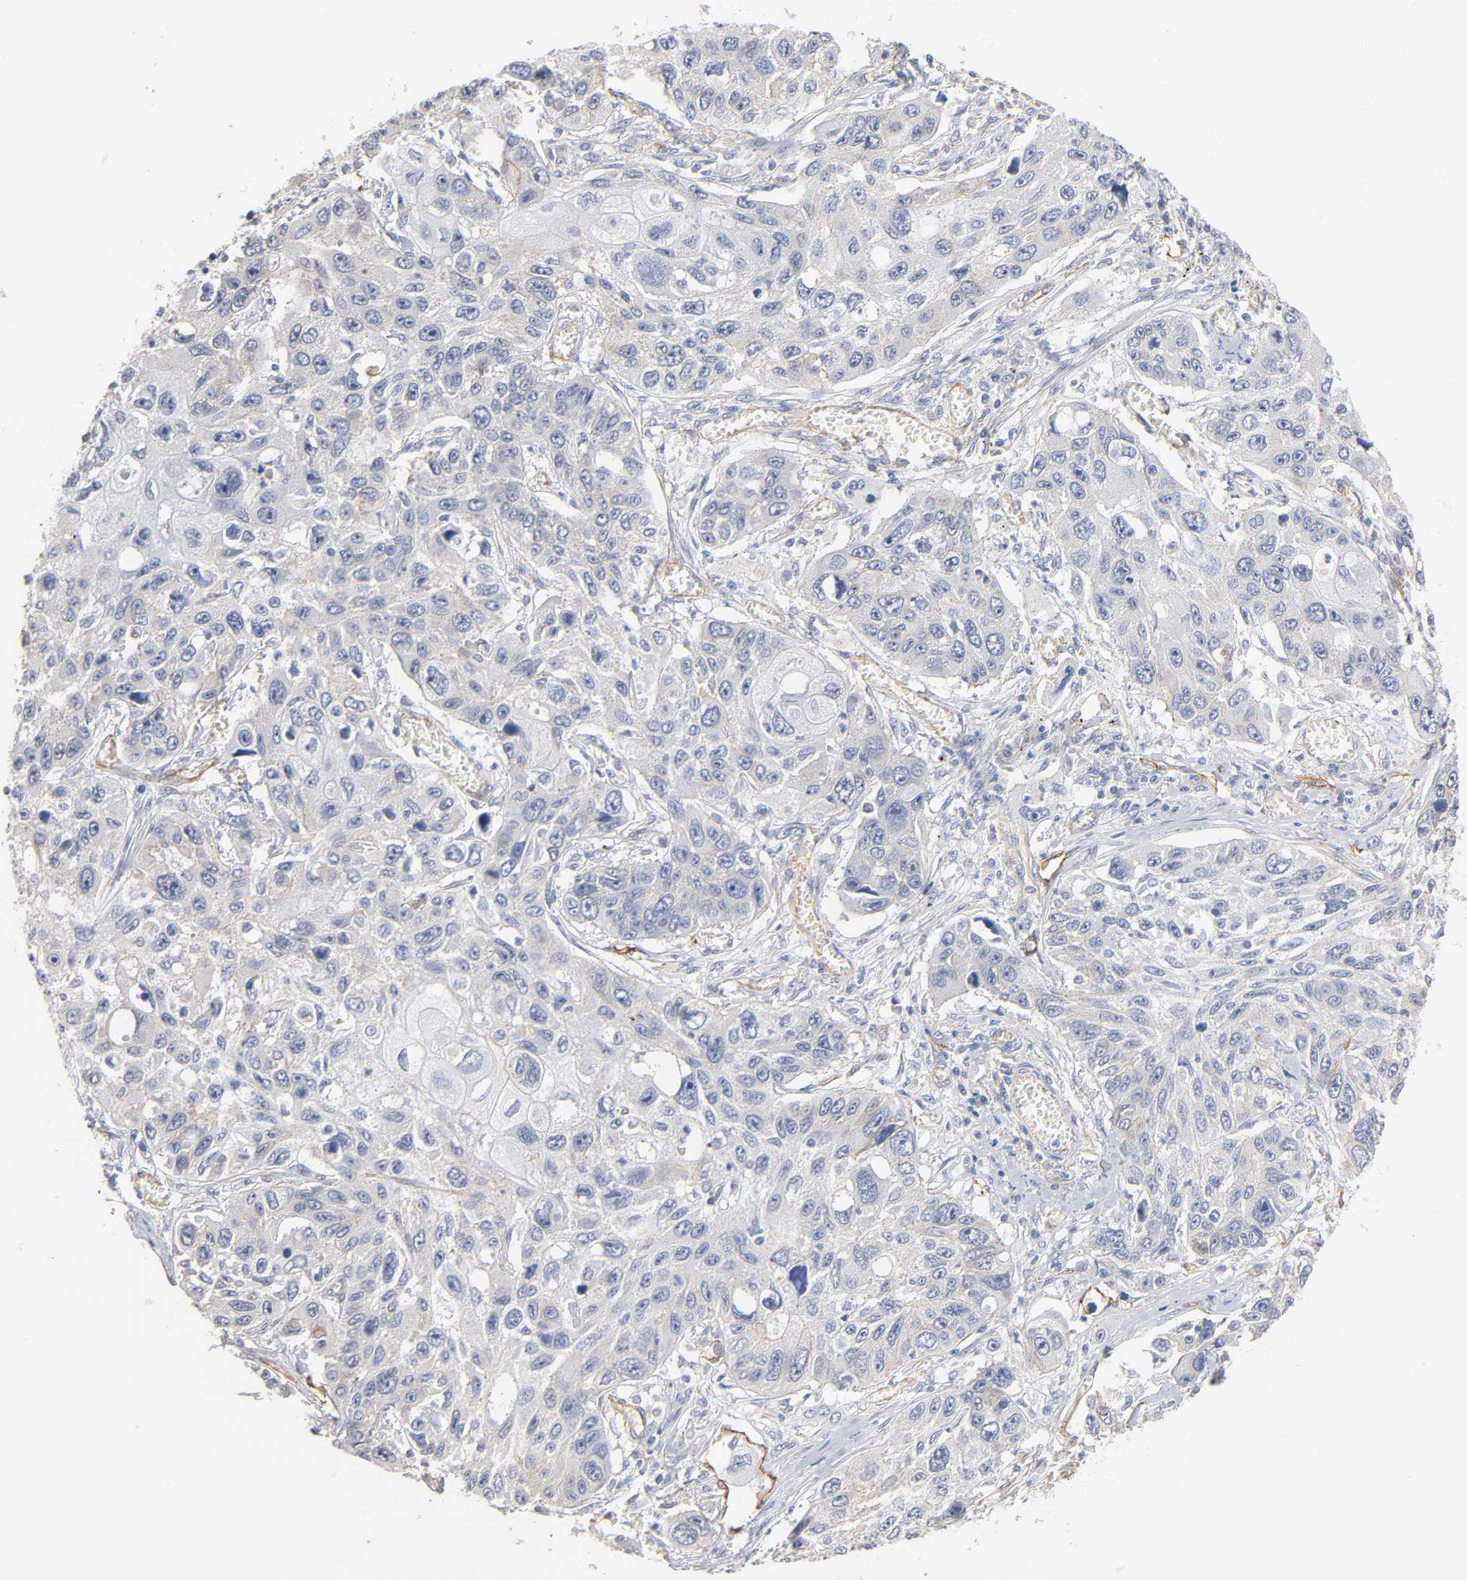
{"staining": {"intensity": "negative", "quantity": "none", "location": "none"}, "tissue": "lung cancer", "cell_type": "Tumor cells", "image_type": "cancer", "snomed": [{"axis": "morphology", "description": "Squamous cell carcinoma, NOS"}, {"axis": "topography", "description": "Lung"}], "caption": "Immunohistochemical staining of human lung cancer (squamous cell carcinoma) demonstrates no significant expression in tumor cells.", "gene": "SPTAN1", "patient": {"sex": "male", "age": 71}}